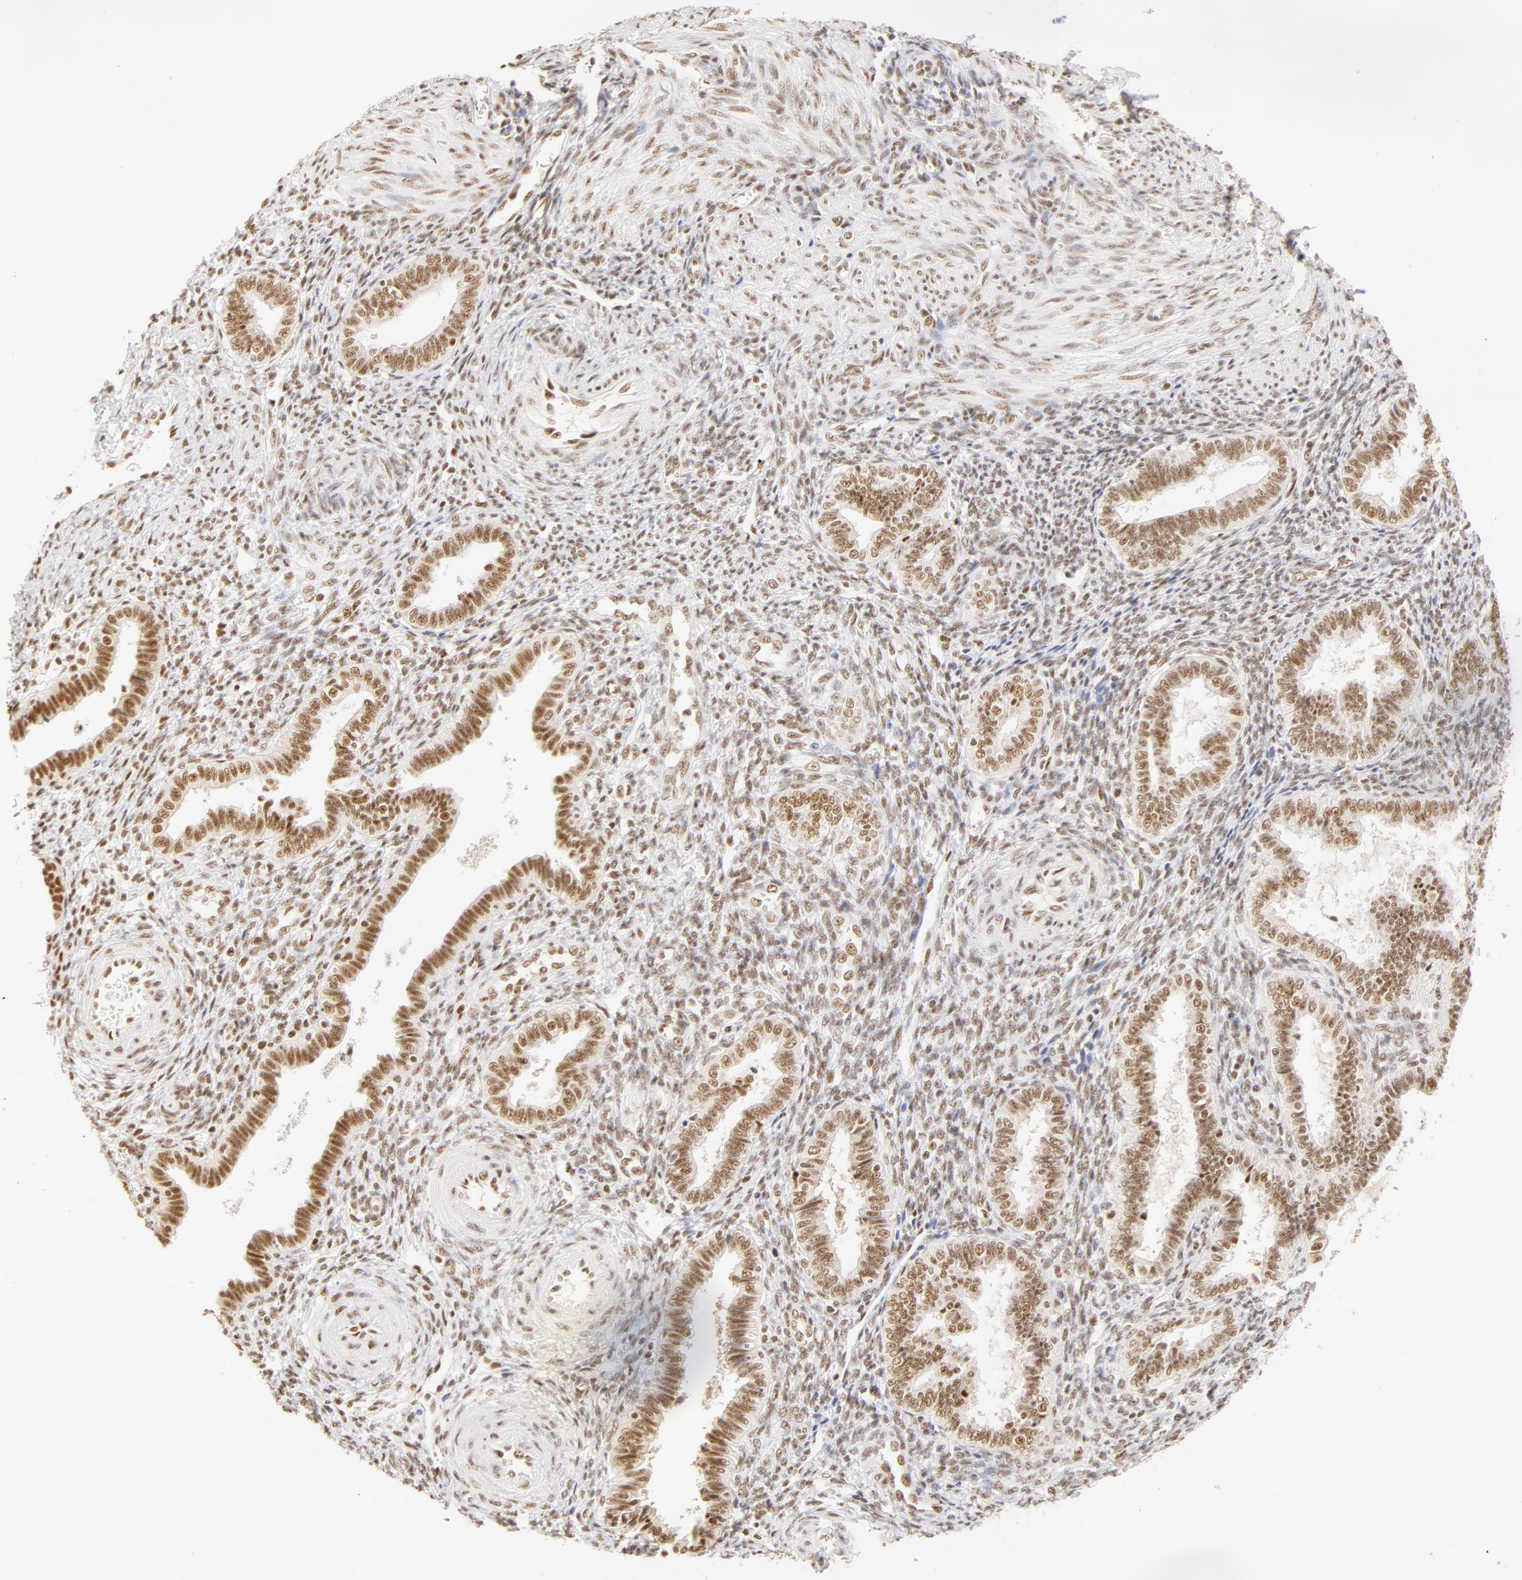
{"staining": {"intensity": "weak", "quantity": ">75%", "location": "nuclear"}, "tissue": "endometrium", "cell_type": "Cells in endometrial stroma", "image_type": "normal", "snomed": [{"axis": "morphology", "description": "Normal tissue, NOS"}, {"axis": "topography", "description": "Endometrium"}], "caption": "This micrograph demonstrates IHC staining of normal human endometrium, with low weak nuclear staining in about >75% of cells in endometrial stroma.", "gene": "RBM39", "patient": {"sex": "female", "age": 36}}